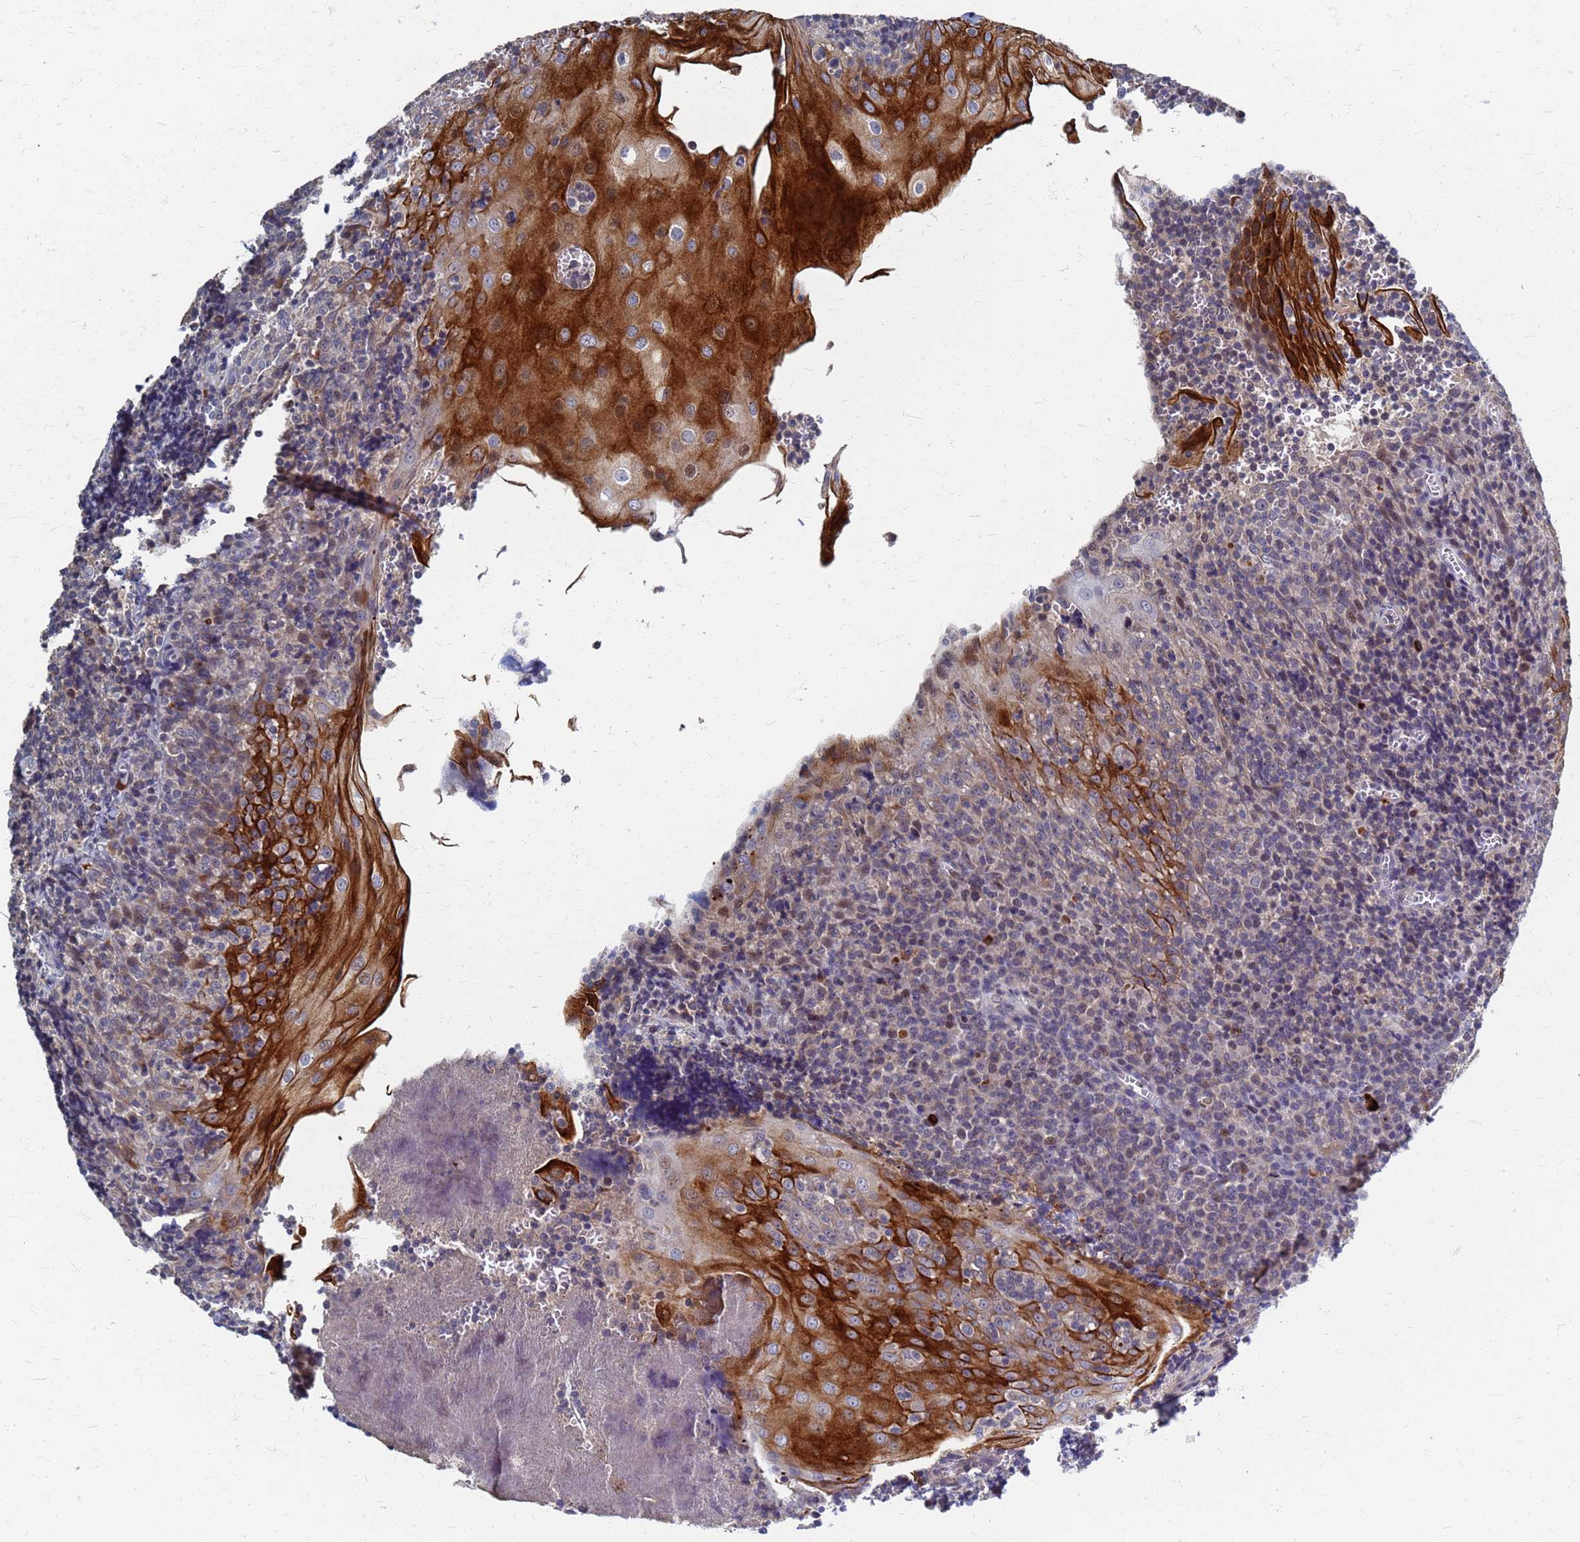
{"staining": {"intensity": "negative", "quantity": "none", "location": "none"}, "tissue": "tonsil", "cell_type": "Germinal center cells", "image_type": "normal", "snomed": [{"axis": "morphology", "description": "Normal tissue, NOS"}, {"axis": "topography", "description": "Tonsil"}], "caption": "The immunohistochemistry (IHC) histopathology image has no significant positivity in germinal center cells of tonsil. (DAB IHC visualized using brightfield microscopy, high magnification).", "gene": "ATPAF1", "patient": {"sex": "male", "age": 27}}